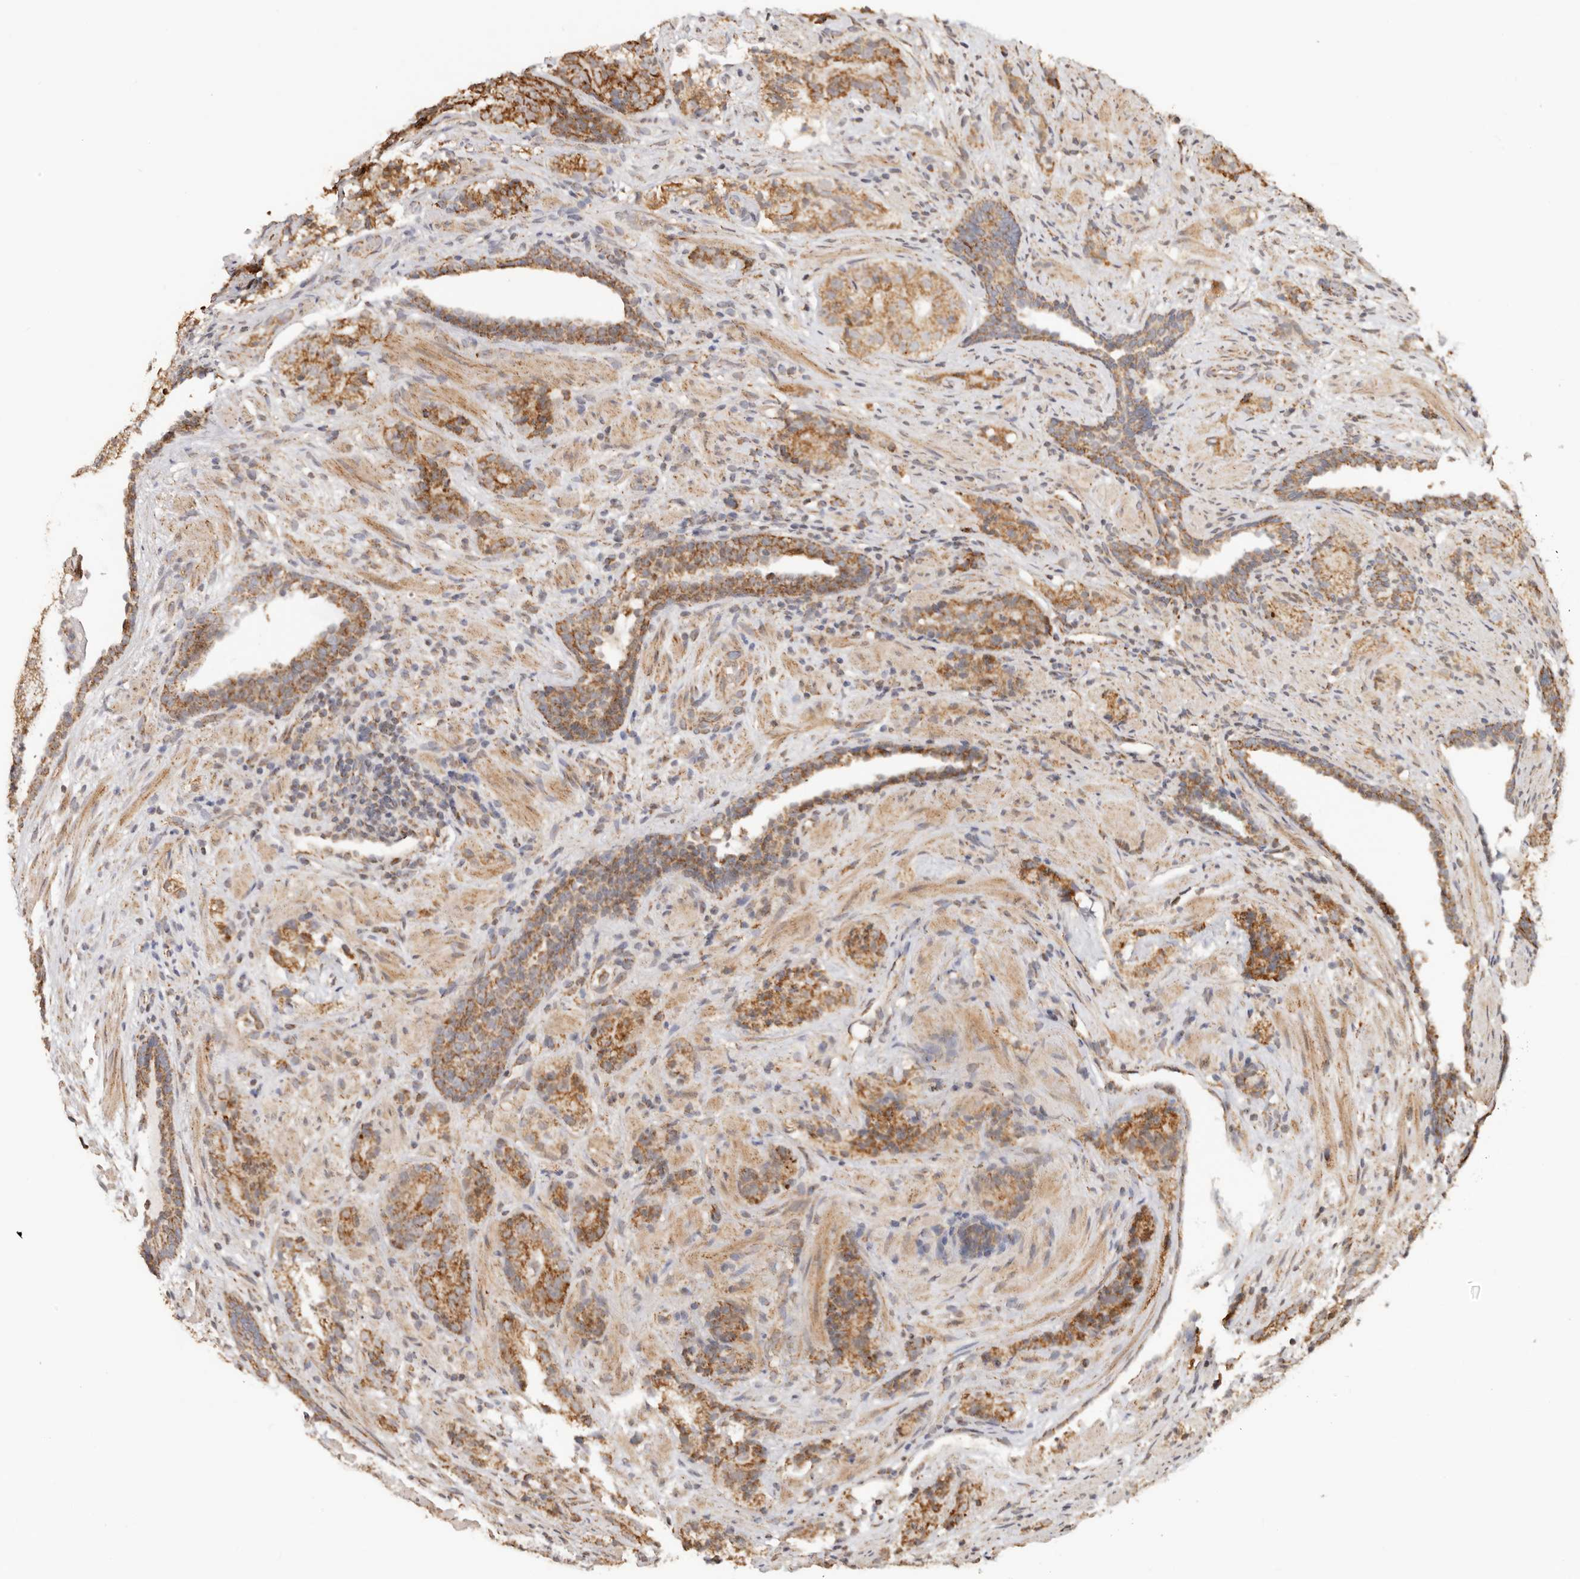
{"staining": {"intensity": "strong", "quantity": ">75%", "location": "cytoplasmic/membranous"}, "tissue": "prostate cancer", "cell_type": "Tumor cells", "image_type": "cancer", "snomed": [{"axis": "morphology", "description": "Adenocarcinoma, High grade"}, {"axis": "topography", "description": "Prostate"}], "caption": "Protein positivity by IHC displays strong cytoplasmic/membranous positivity in about >75% of tumor cells in adenocarcinoma (high-grade) (prostate). The staining is performed using DAB (3,3'-diaminobenzidine) brown chromogen to label protein expression. The nuclei are counter-stained blue using hematoxylin.", "gene": "NDUFB11", "patient": {"sex": "male", "age": 56}}